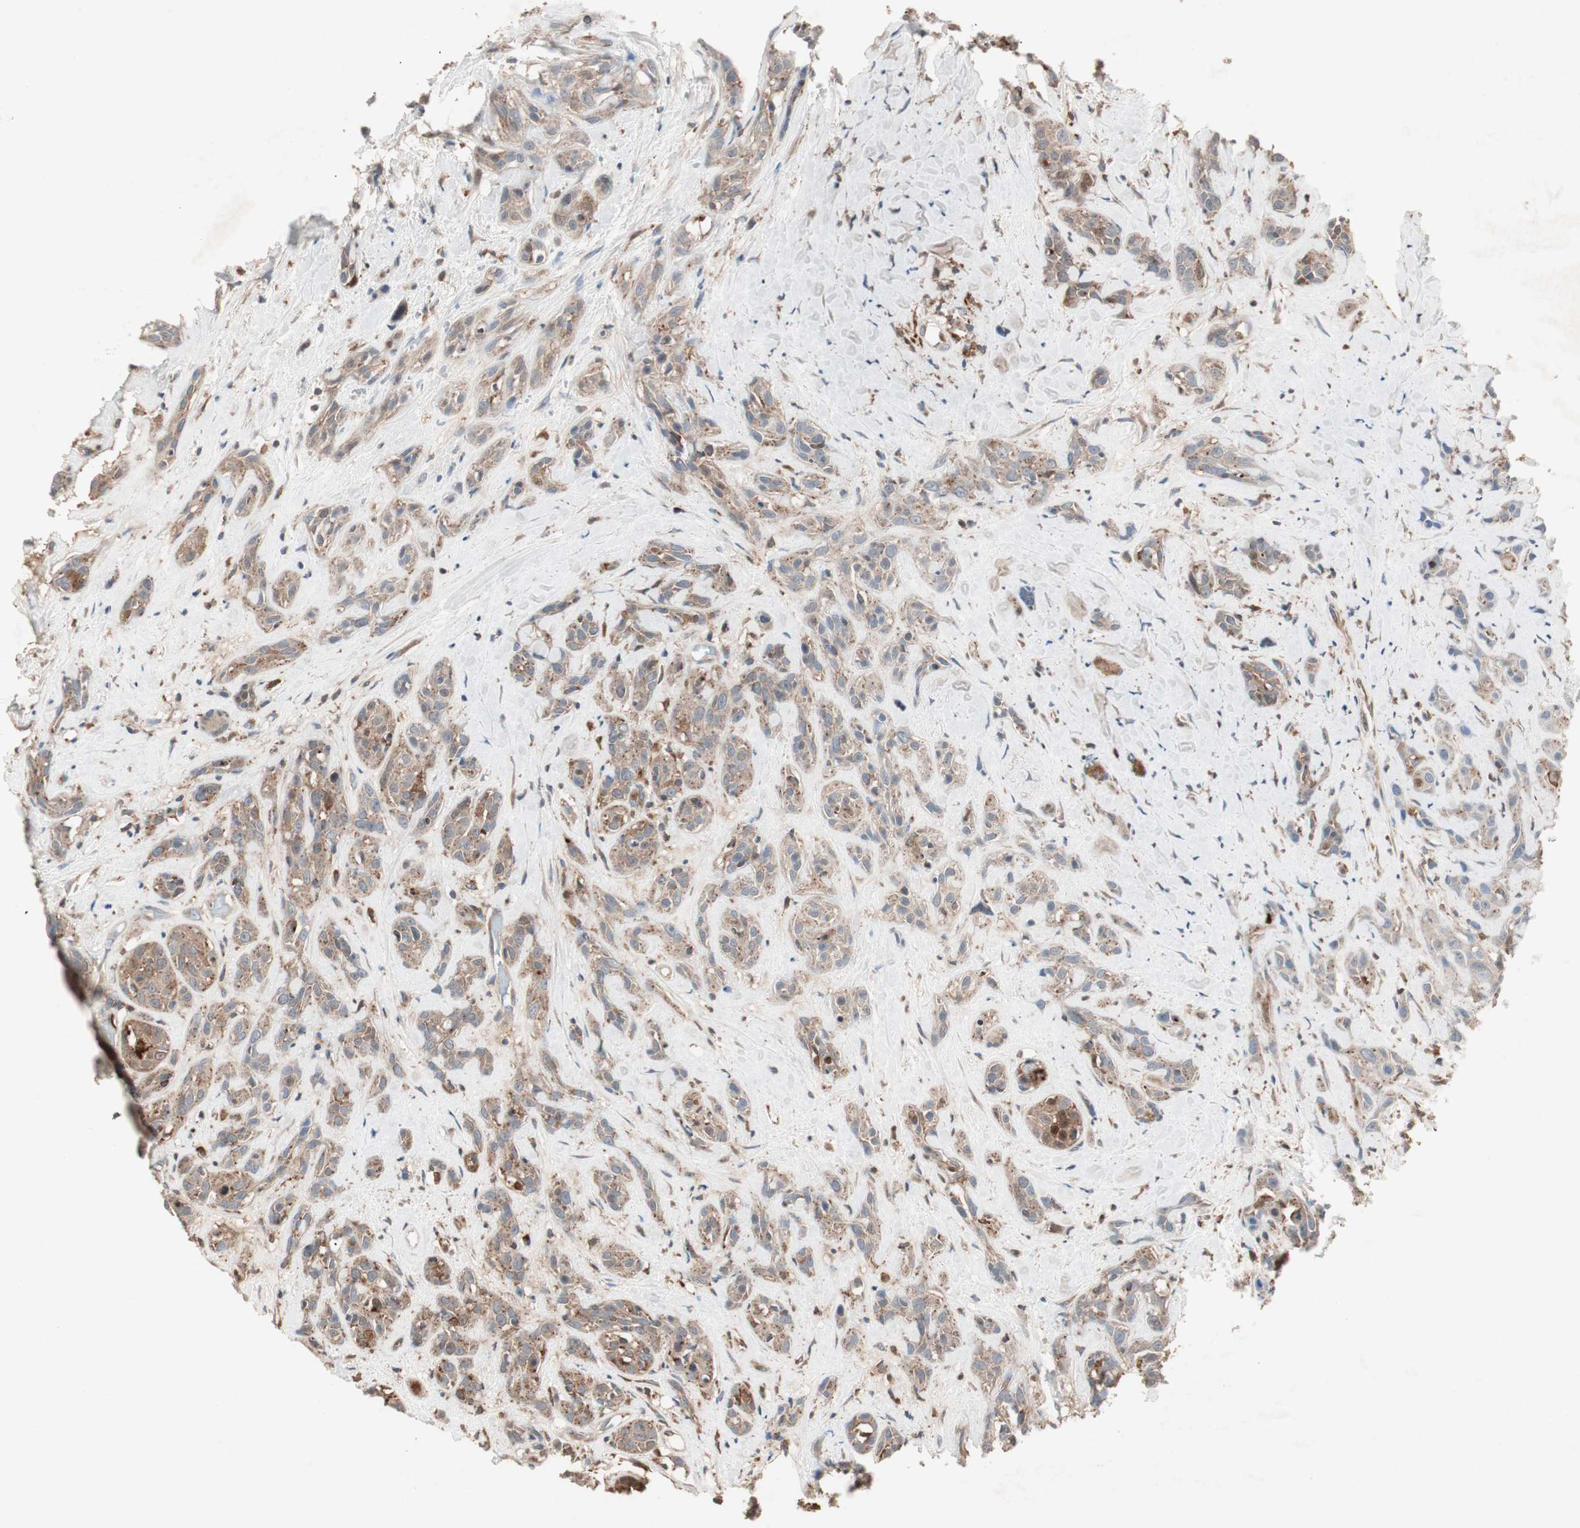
{"staining": {"intensity": "moderate", "quantity": ">75%", "location": "cytoplasmic/membranous"}, "tissue": "head and neck cancer", "cell_type": "Tumor cells", "image_type": "cancer", "snomed": [{"axis": "morphology", "description": "Squamous cell carcinoma, NOS"}, {"axis": "topography", "description": "Head-Neck"}], "caption": "Protein expression analysis of human squamous cell carcinoma (head and neck) reveals moderate cytoplasmic/membranous staining in about >75% of tumor cells. Immunohistochemistry stains the protein of interest in brown and the nuclei are stained blue.", "gene": "STAB1", "patient": {"sex": "male", "age": 62}}